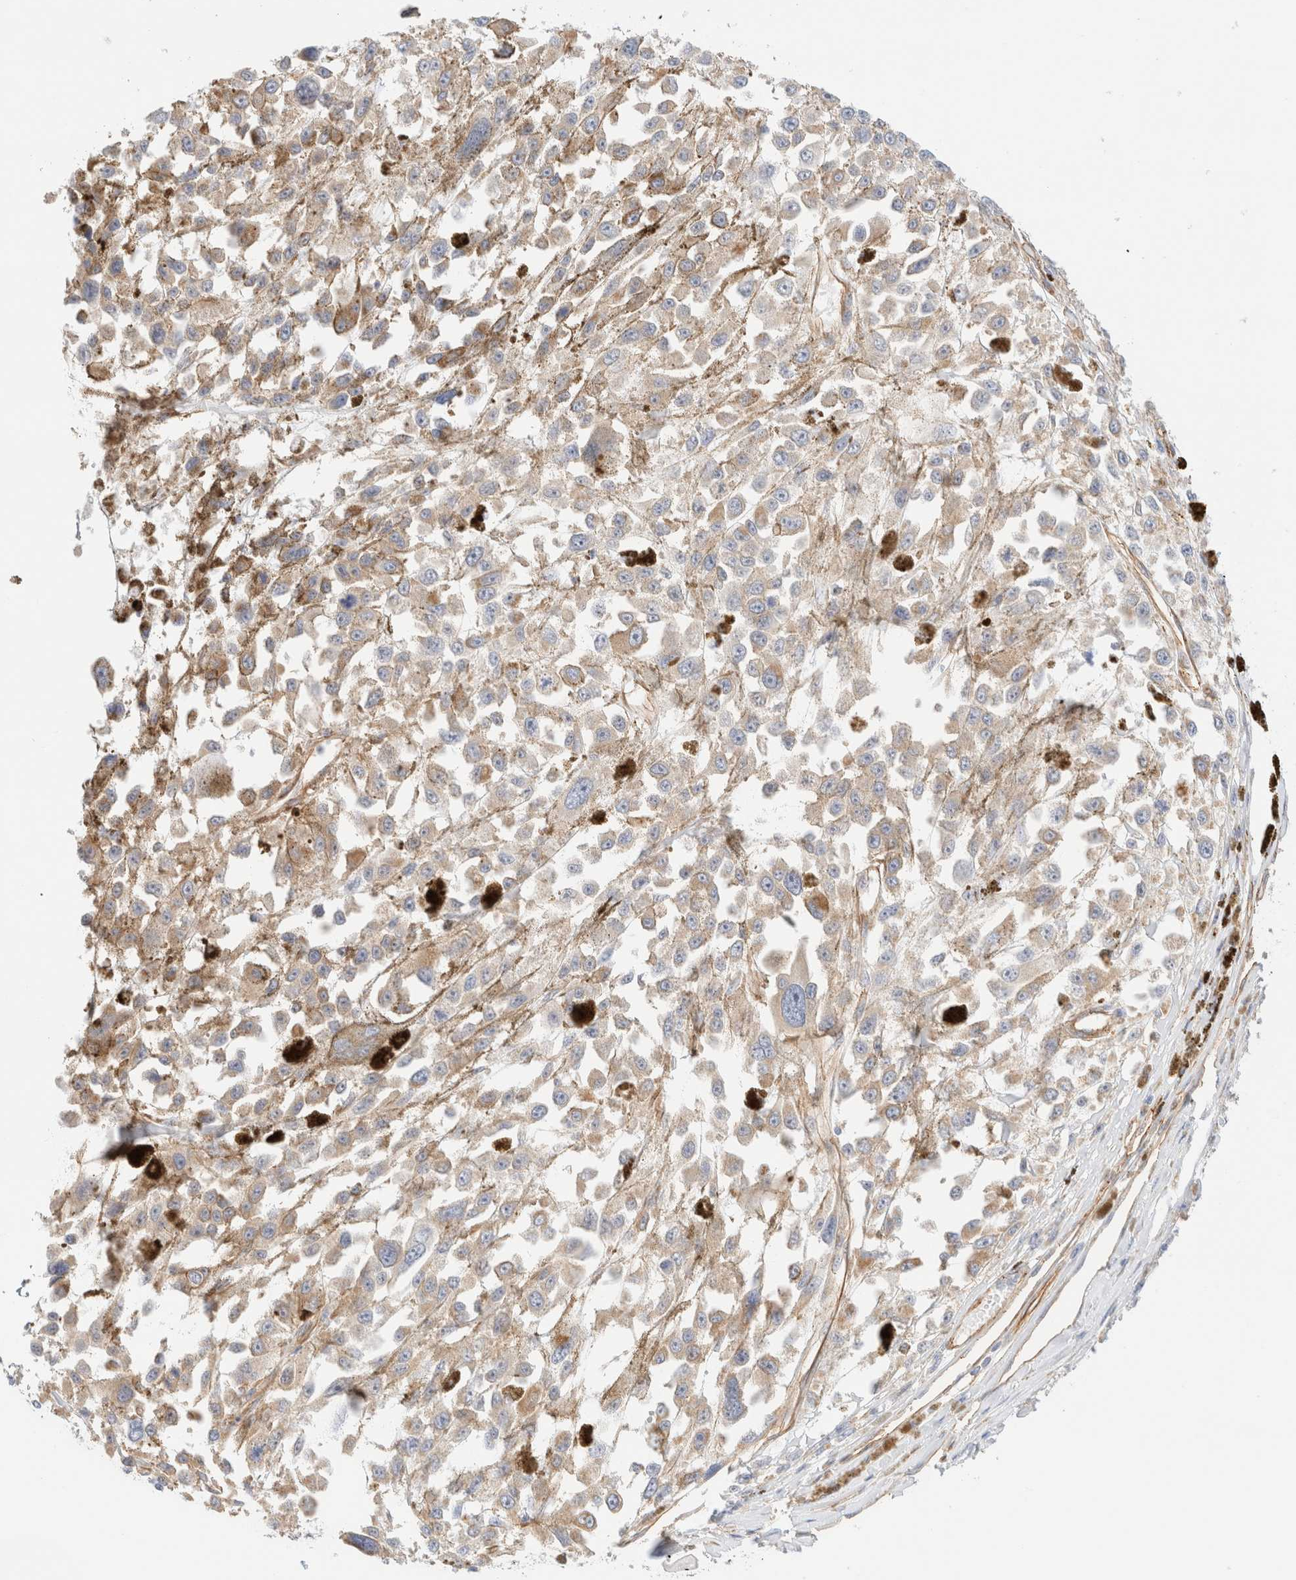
{"staining": {"intensity": "weak", "quantity": "<25%", "location": "cytoplasmic/membranous"}, "tissue": "melanoma", "cell_type": "Tumor cells", "image_type": "cancer", "snomed": [{"axis": "morphology", "description": "Malignant melanoma, Metastatic site"}, {"axis": "topography", "description": "Lymph node"}], "caption": "This is an IHC histopathology image of human malignant melanoma (metastatic site). There is no expression in tumor cells.", "gene": "CYB5R4", "patient": {"sex": "male", "age": 59}}